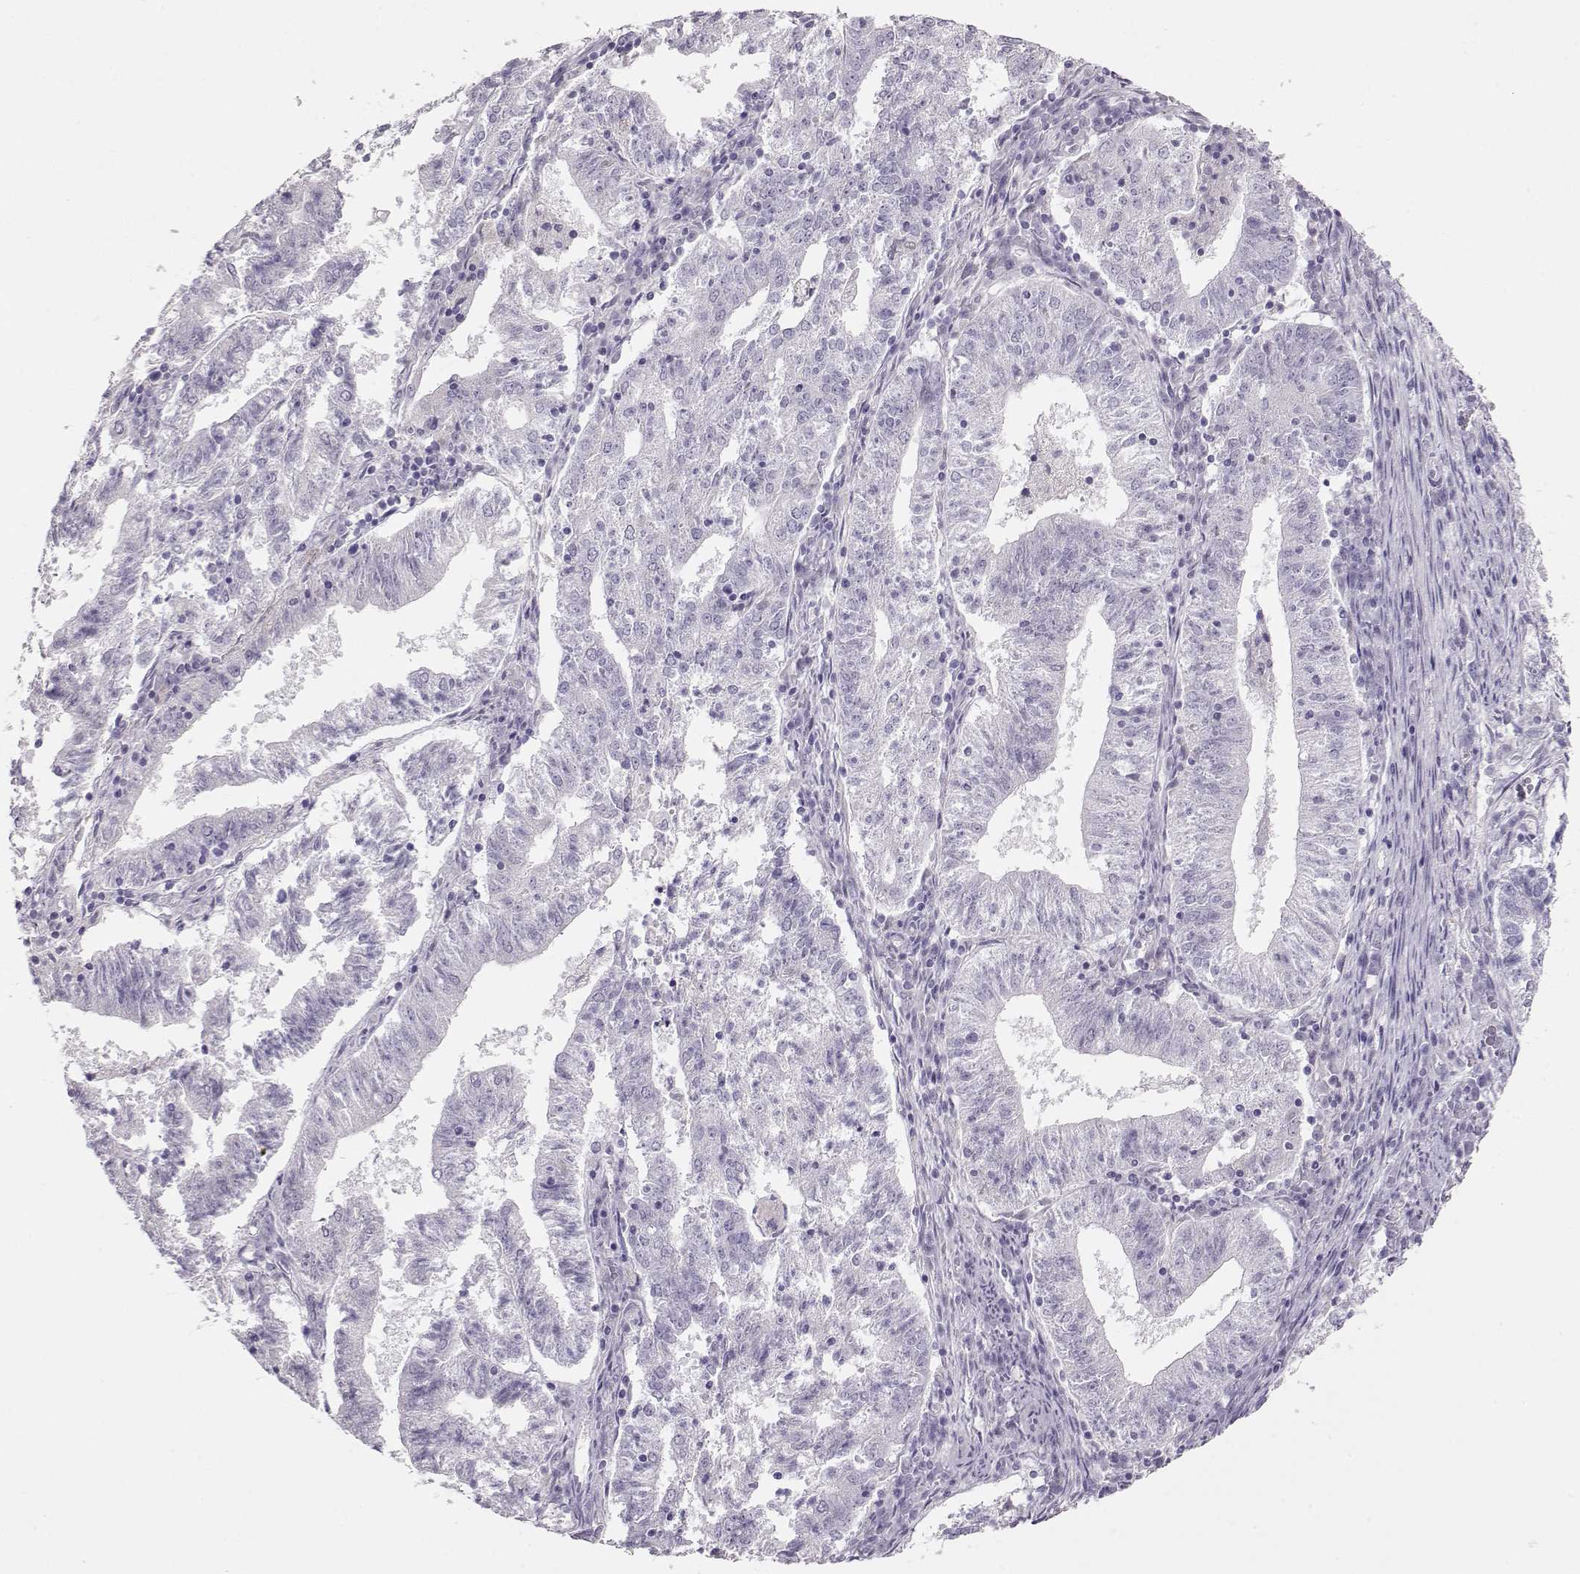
{"staining": {"intensity": "negative", "quantity": "none", "location": "none"}, "tissue": "endometrial cancer", "cell_type": "Tumor cells", "image_type": "cancer", "snomed": [{"axis": "morphology", "description": "Adenocarcinoma, NOS"}, {"axis": "topography", "description": "Endometrium"}], "caption": "Immunohistochemistry (IHC) of human endometrial cancer (adenocarcinoma) shows no staining in tumor cells.", "gene": "RBM44", "patient": {"sex": "female", "age": 82}}